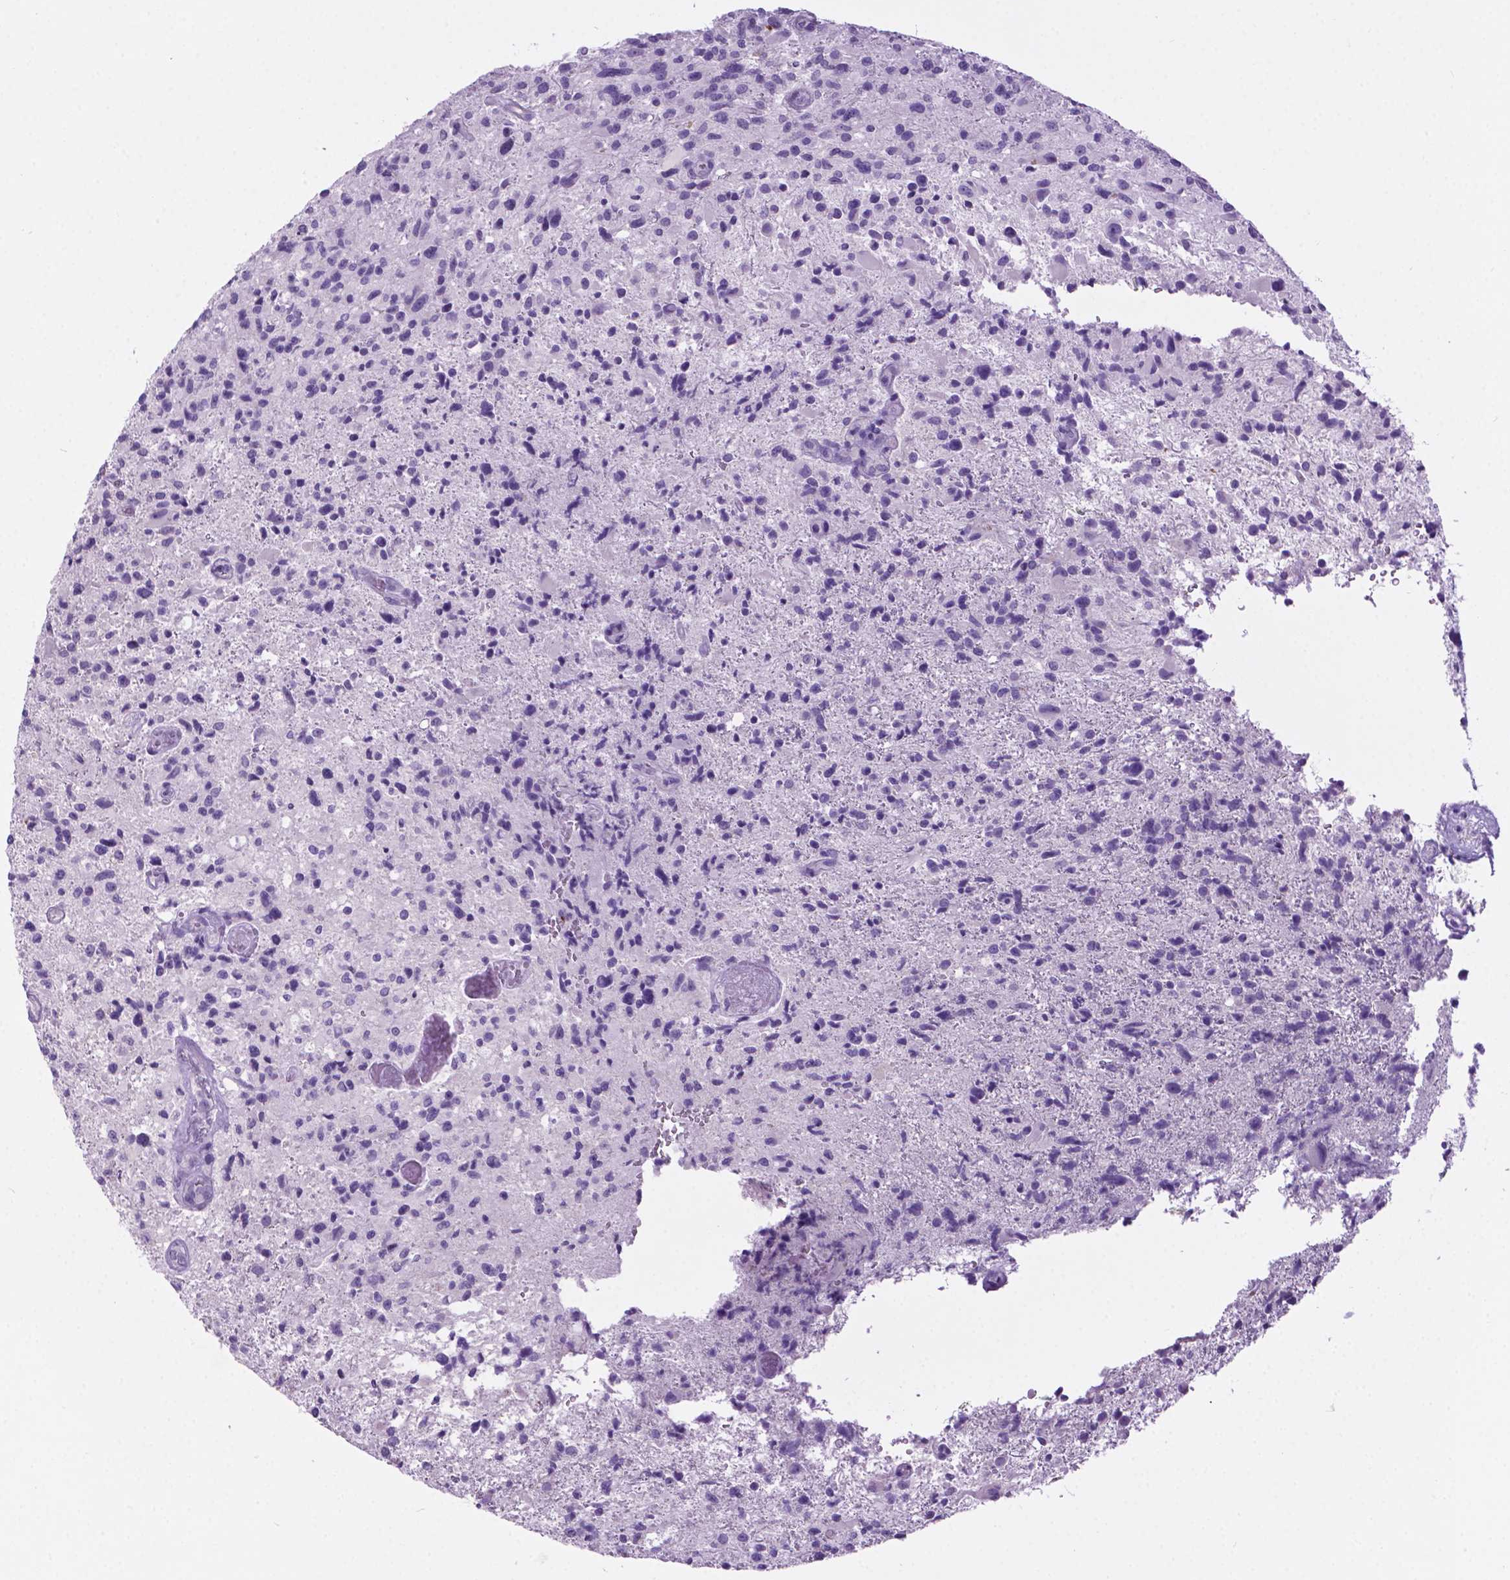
{"staining": {"intensity": "negative", "quantity": "none", "location": "none"}, "tissue": "glioma", "cell_type": "Tumor cells", "image_type": "cancer", "snomed": [{"axis": "morphology", "description": "Glioma, malignant, High grade"}, {"axis": "topography", "description": "Brain"}], "caption": "Malignant high-grade glioma was stained to show a protein in brown. There is no significant expression in tumor cells.", "gene": "ARMS2", "patient": {"sex": "male", "age": 63}}